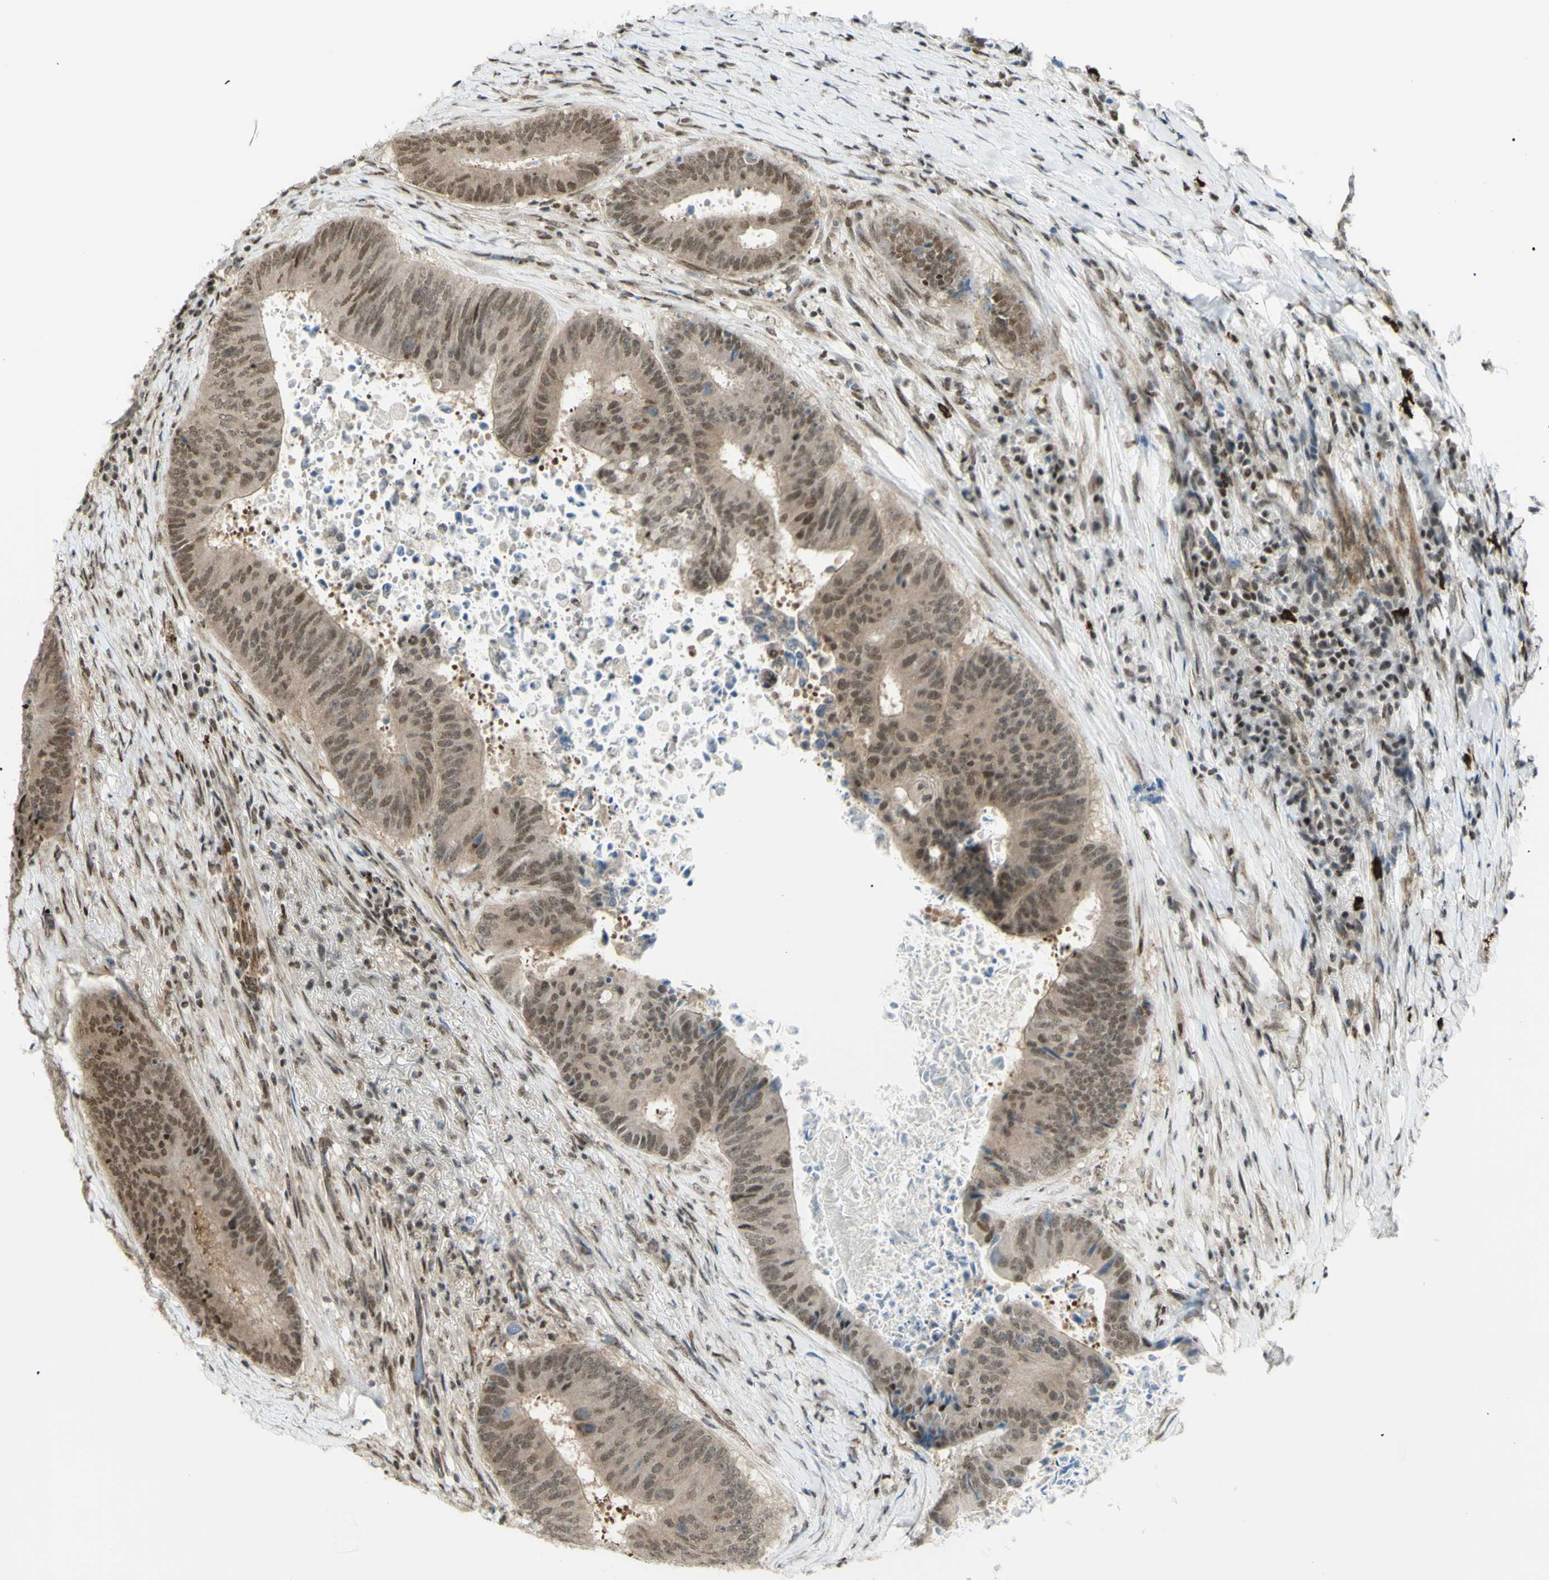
{"staining": {"intensity": "moderate", "quantity": ">75%", "location": "nuclear"}, "tissue": "colorectal cancer", "cell_type": "Tumor cells", "image_type": "cancer", "snomed": [{"axis": "morphology", "description": "Adenocarcinoma, NOS"}, {"axis": "topography", "description": "Rectum"}], "caption": "This image exhibits immunohistochemistry (IHC) staining of human colorectal adenocarcinoma, with medium moderate nuclear expression in about >75% of tumor cells.", "gene": "ZMYM6", "patient": {"sex": "male", "age": 72}}